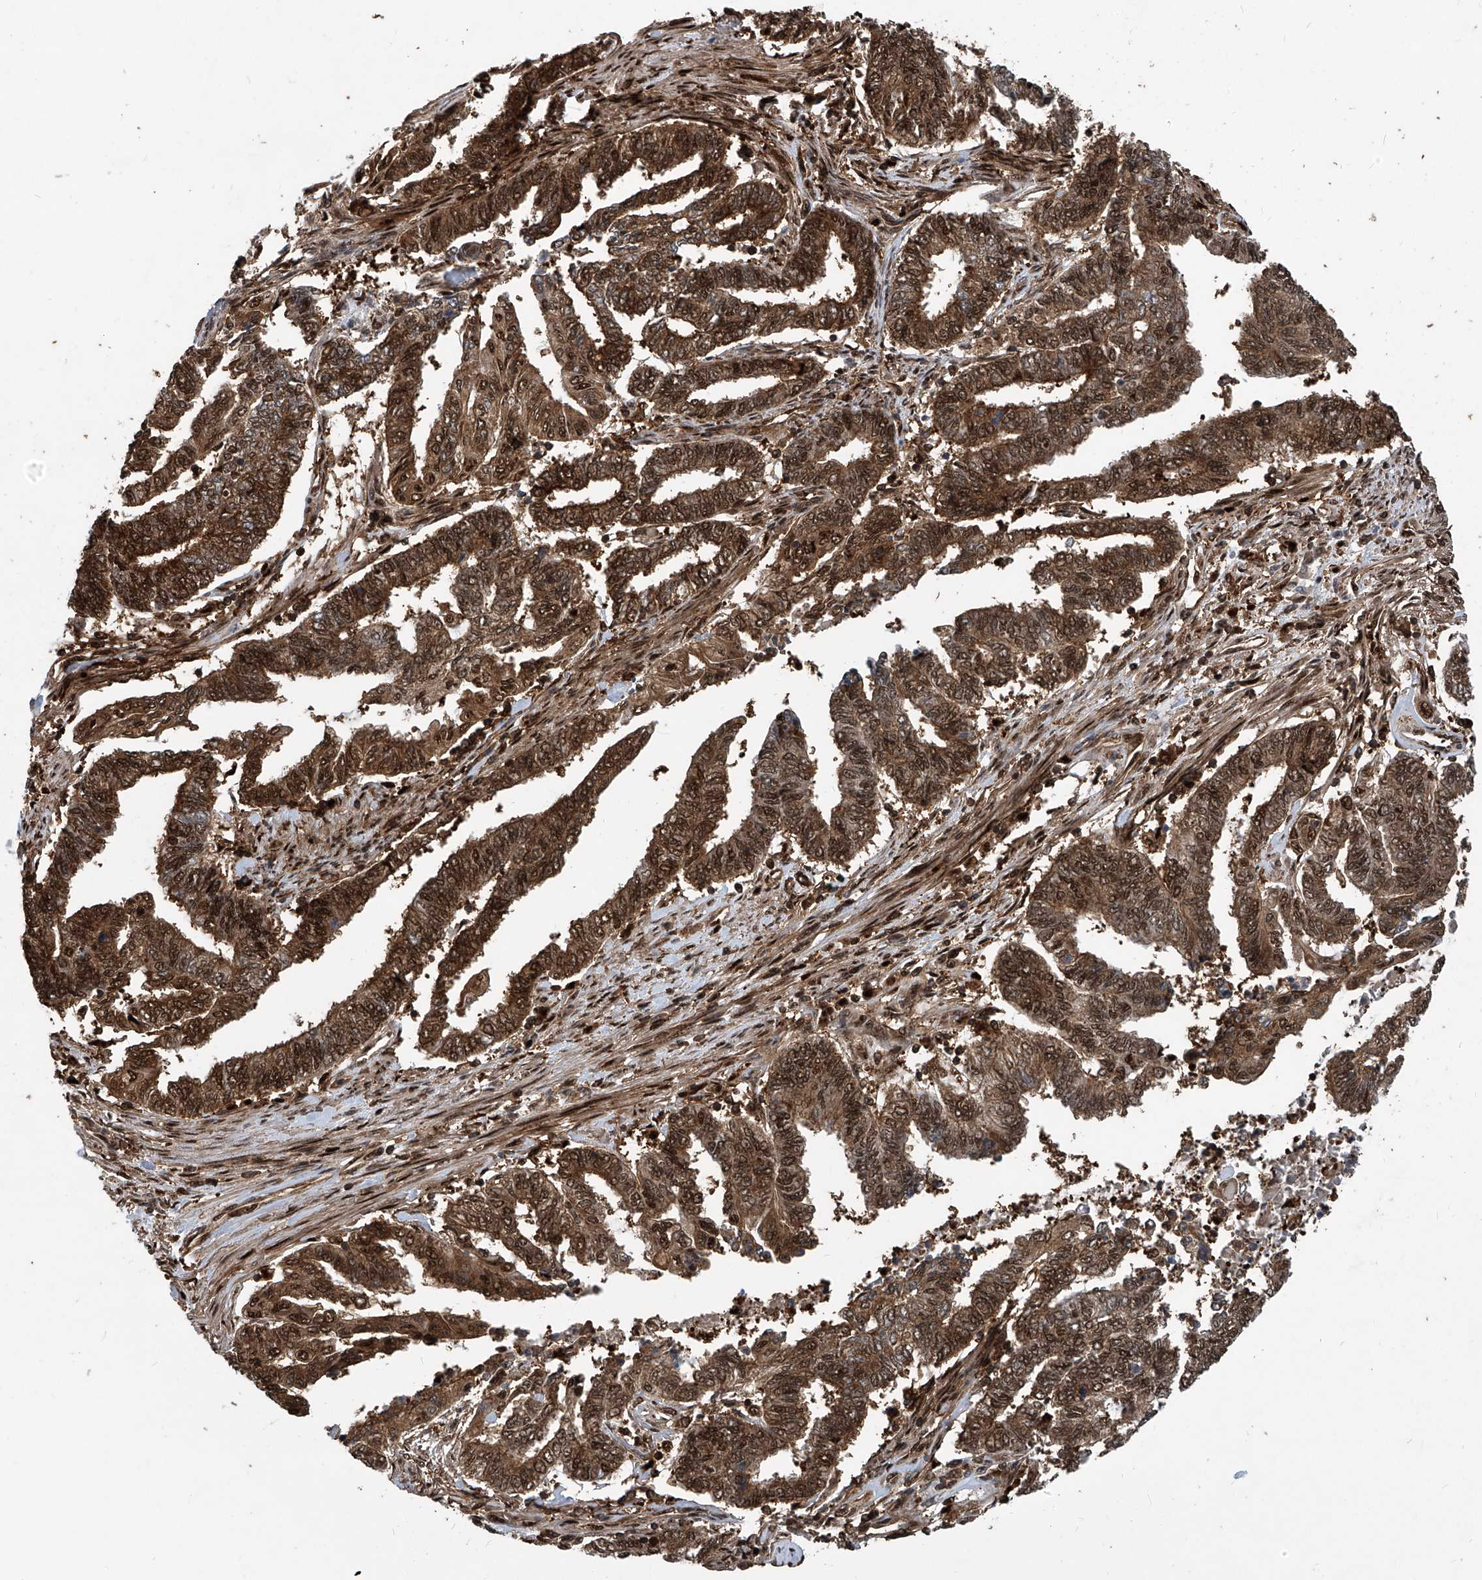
{"staining": {"intensity": "strong", "quantity": ">75%", "location": "cytoplasmic/membranous,nuclear"}, "tissue": "endometrial cancer", "cell_type": "Tumor cells", "image_type": "cancer", "snomed": [{"axis": "morphology", "description": "Adenocarcinoma, NOS"}, {"axis": "topography", "description": "Uterus"}, {"axis": "topography", "description": "Endometrium"}], "caption": "Immunohistochemistry (IHC) micrograph of endometrial cancer (adenocarcinoma) stained for a protein (brown), which shows high levels of strong cytoplasmic/membranous and nuclear staining in about >75% of tumor cells.", "gene": "PSMB1", "patient": {"sex": "female", "age": 70}}